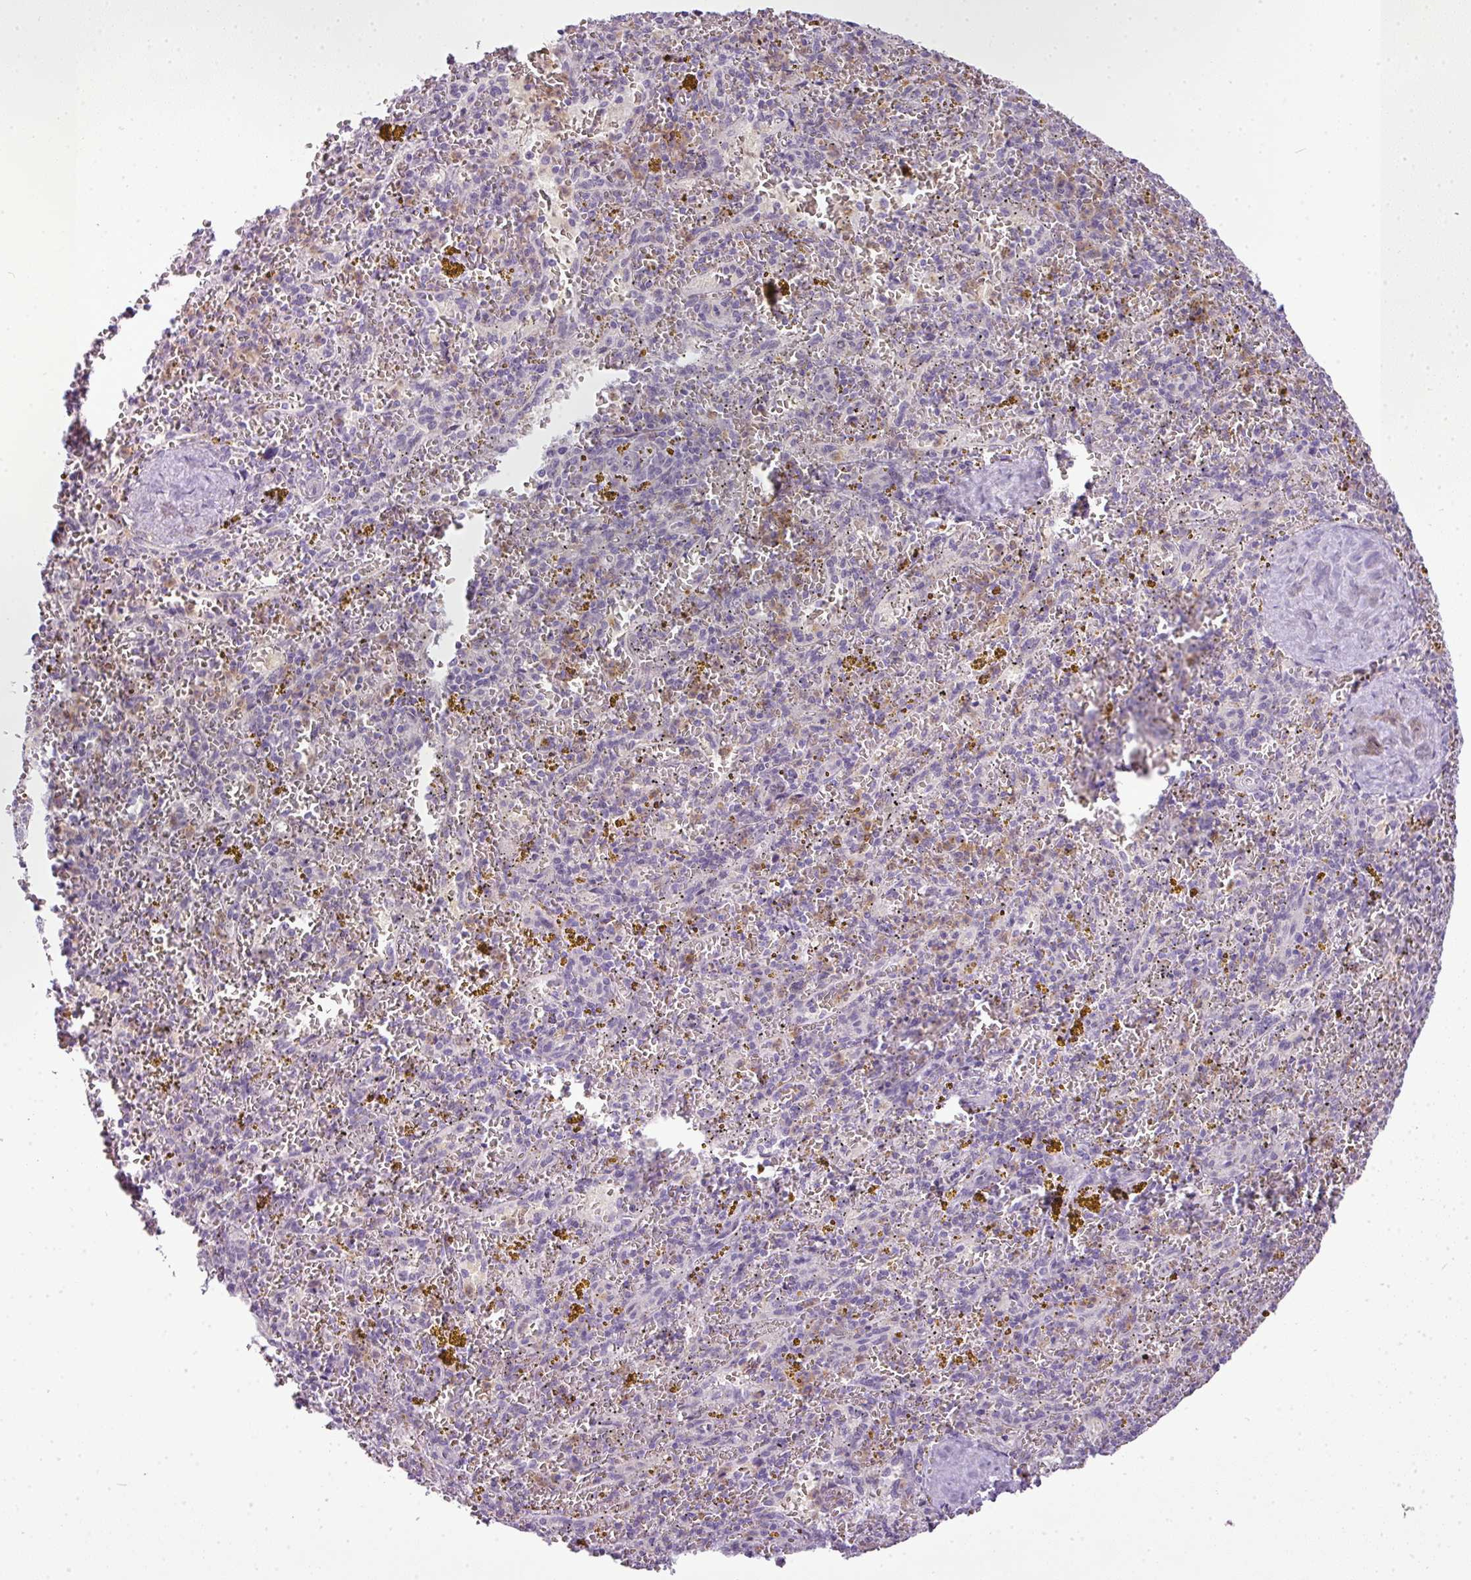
{"staining": {"intensity": "moderate", "quantity": "<25%", "location": "cytoplasmic/membranous"}, "tissue": "spleen", "cell_type": "Cells in red pulp", "image_type": "normal", "snomed": [{"axis": "morphology", "description": "Normal tissue, NOS"}, {"axis": "topography", "description": "Spleen"}], "caption": "The micrograph demonstrates a brown stain indicating the presence of a protein in the cytoplasmic/membranous of cells in red pulp in spleen.", "gene": "C4A", "patient": {"sex": "male", "age": 57}}